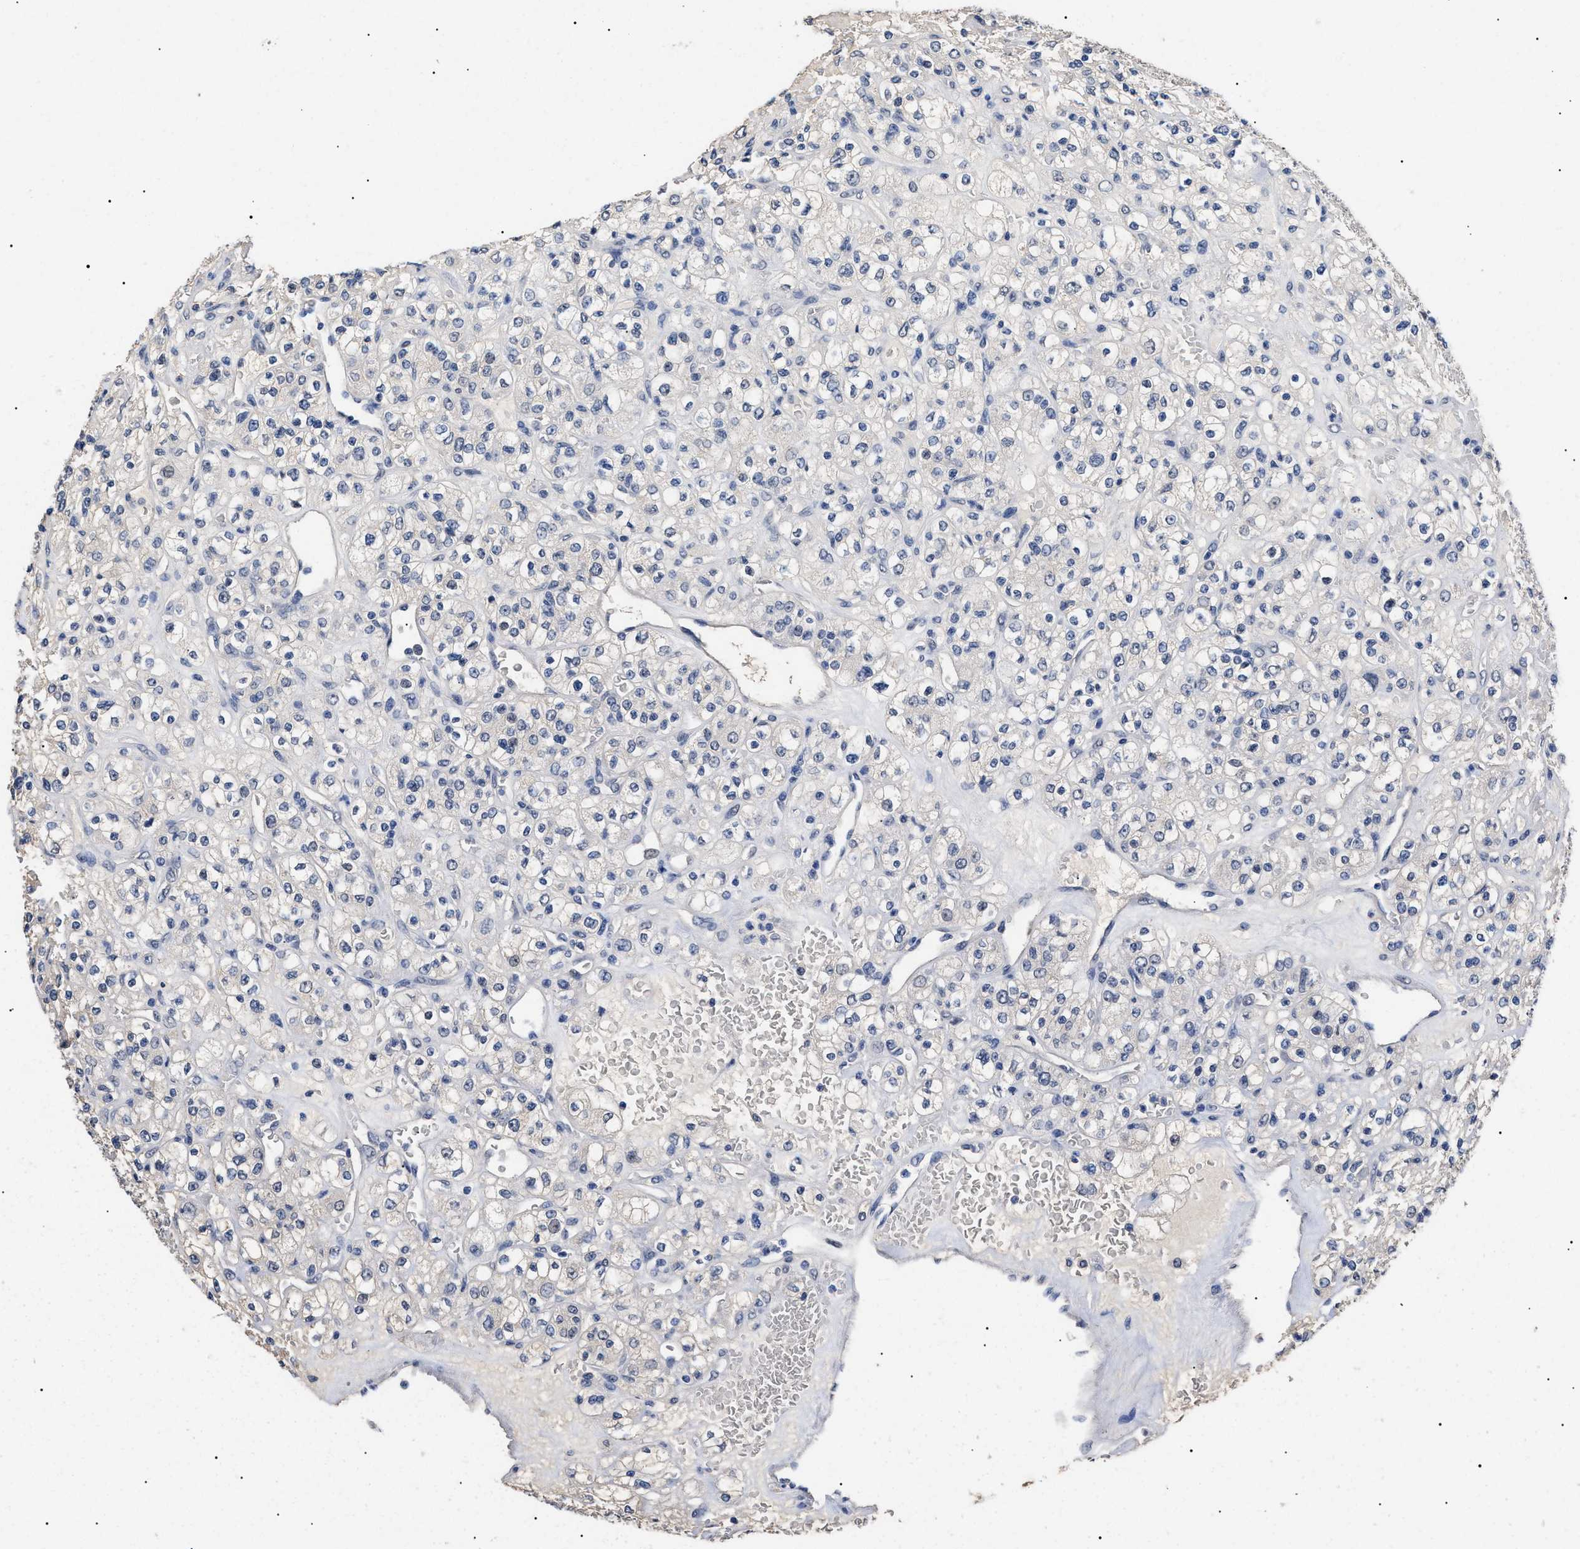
{"staining": {"intensity": "negative", "quantity": "none", "location": "none"}, "tissue": "renal cancer", "cell_type": "Tumor cells", "image_type": "cancer", "snomed": [{"axis": "morphology", "description": "Normal tissue, NOS"}, {"axis": "morphology", "description": "Adenocarcinoma, NOS"}, {"axis": "topography", "description": "Kidney"}], "caption": "IHC image of adenocarcinoma (renal) stained for a protein (brown), which shows no positivity in tumor cells.", "gene": "PRRT2", "patient": {"sex": "female", "age": 72}}